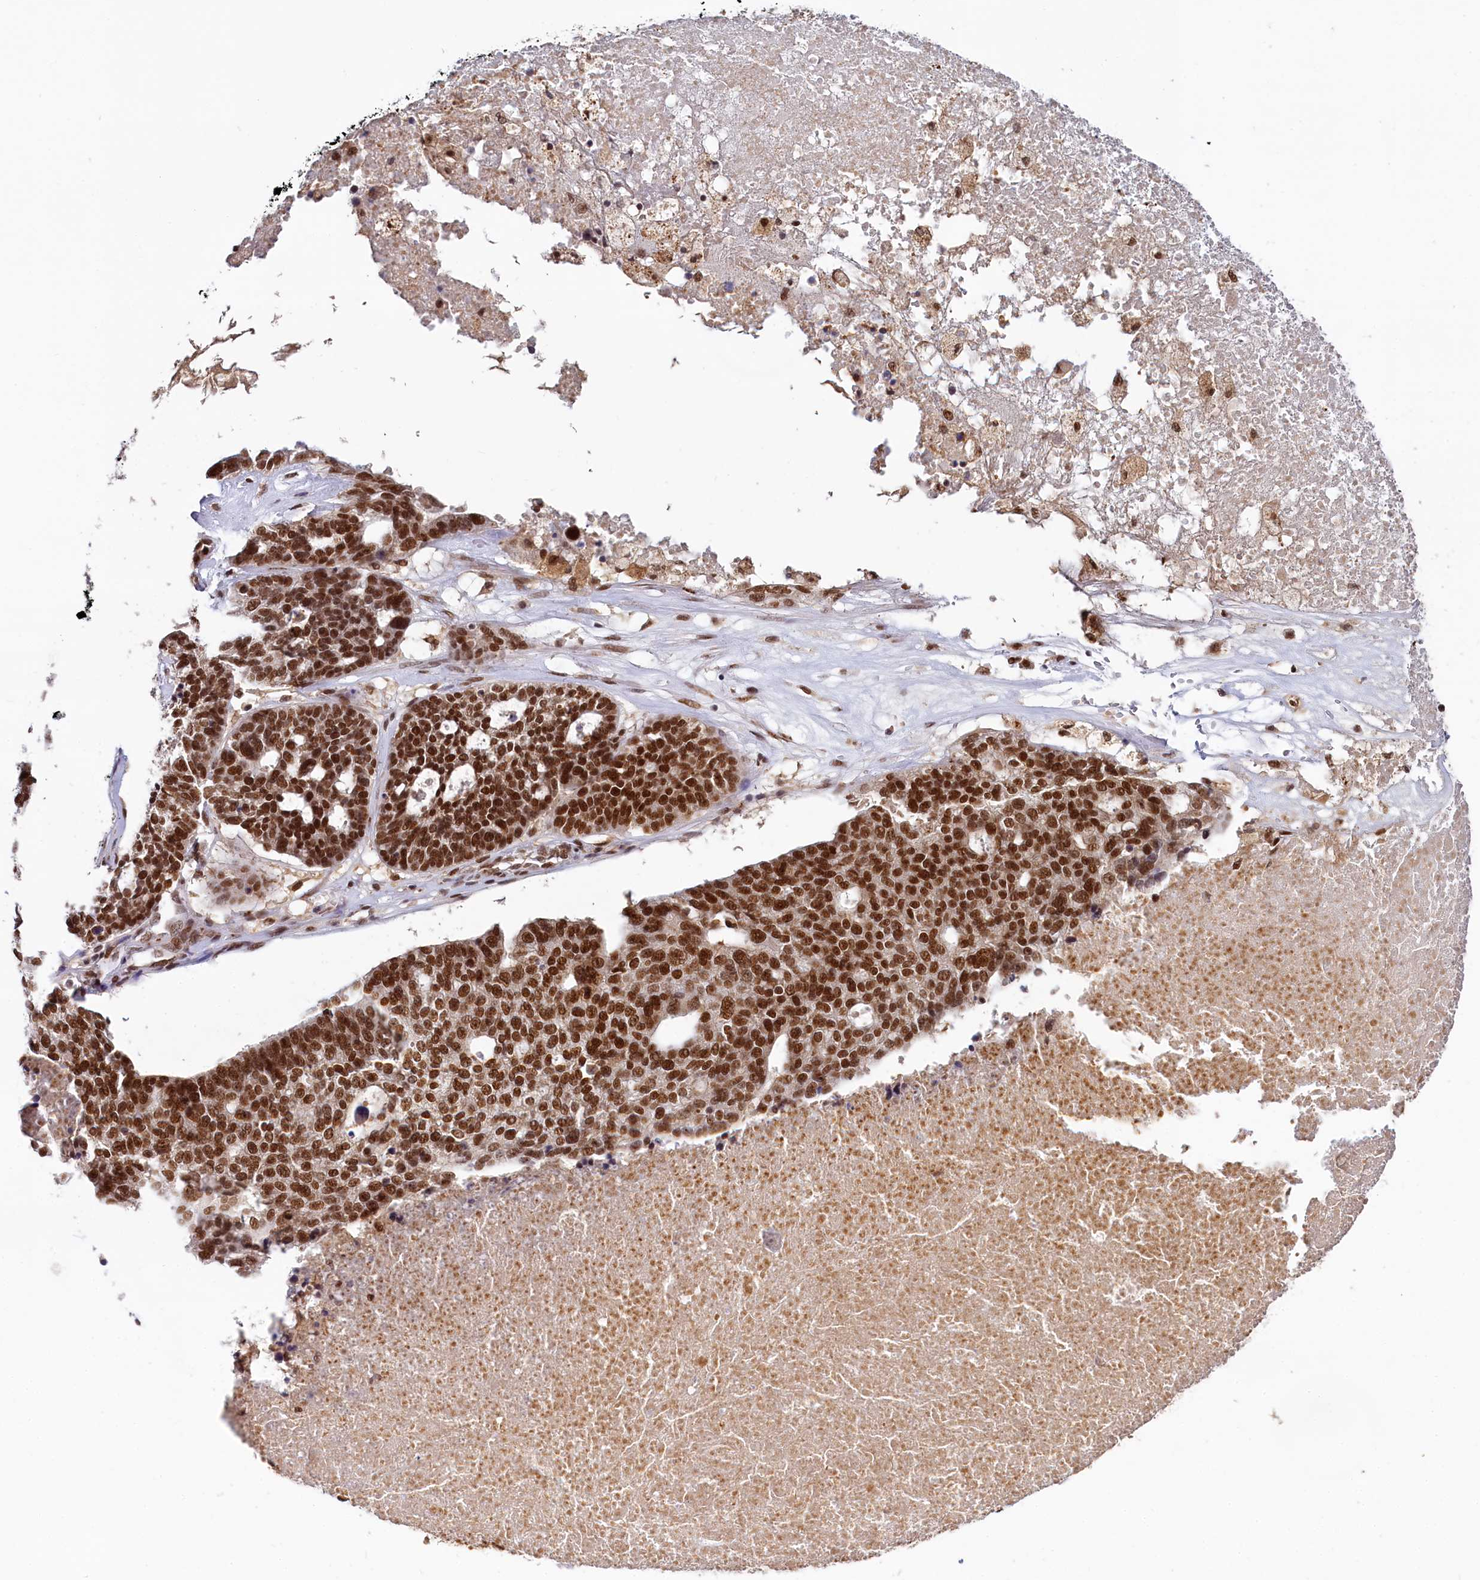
{"staining": {"intensity": "strong", "quantity": ">75%", "location": "nuclear"}, "tissue": "ovarian cancer", "cell_type": "Tumor cells", "image_type": "cancer", "snomed": [{"axis": "morphology", "description": "Cystadenocarcinoma, serous, NOS"}, {"axis": "topography", "description": "Ovary"}], "caption": "Ovarian serous cystadenocarcinoma was stained to show a protein in brown. There is high levels of strong nuclear staining in about >75% of tumor cells.", "gene": "PPHLN1", "patient": {"sex": "female", "age": 59}}